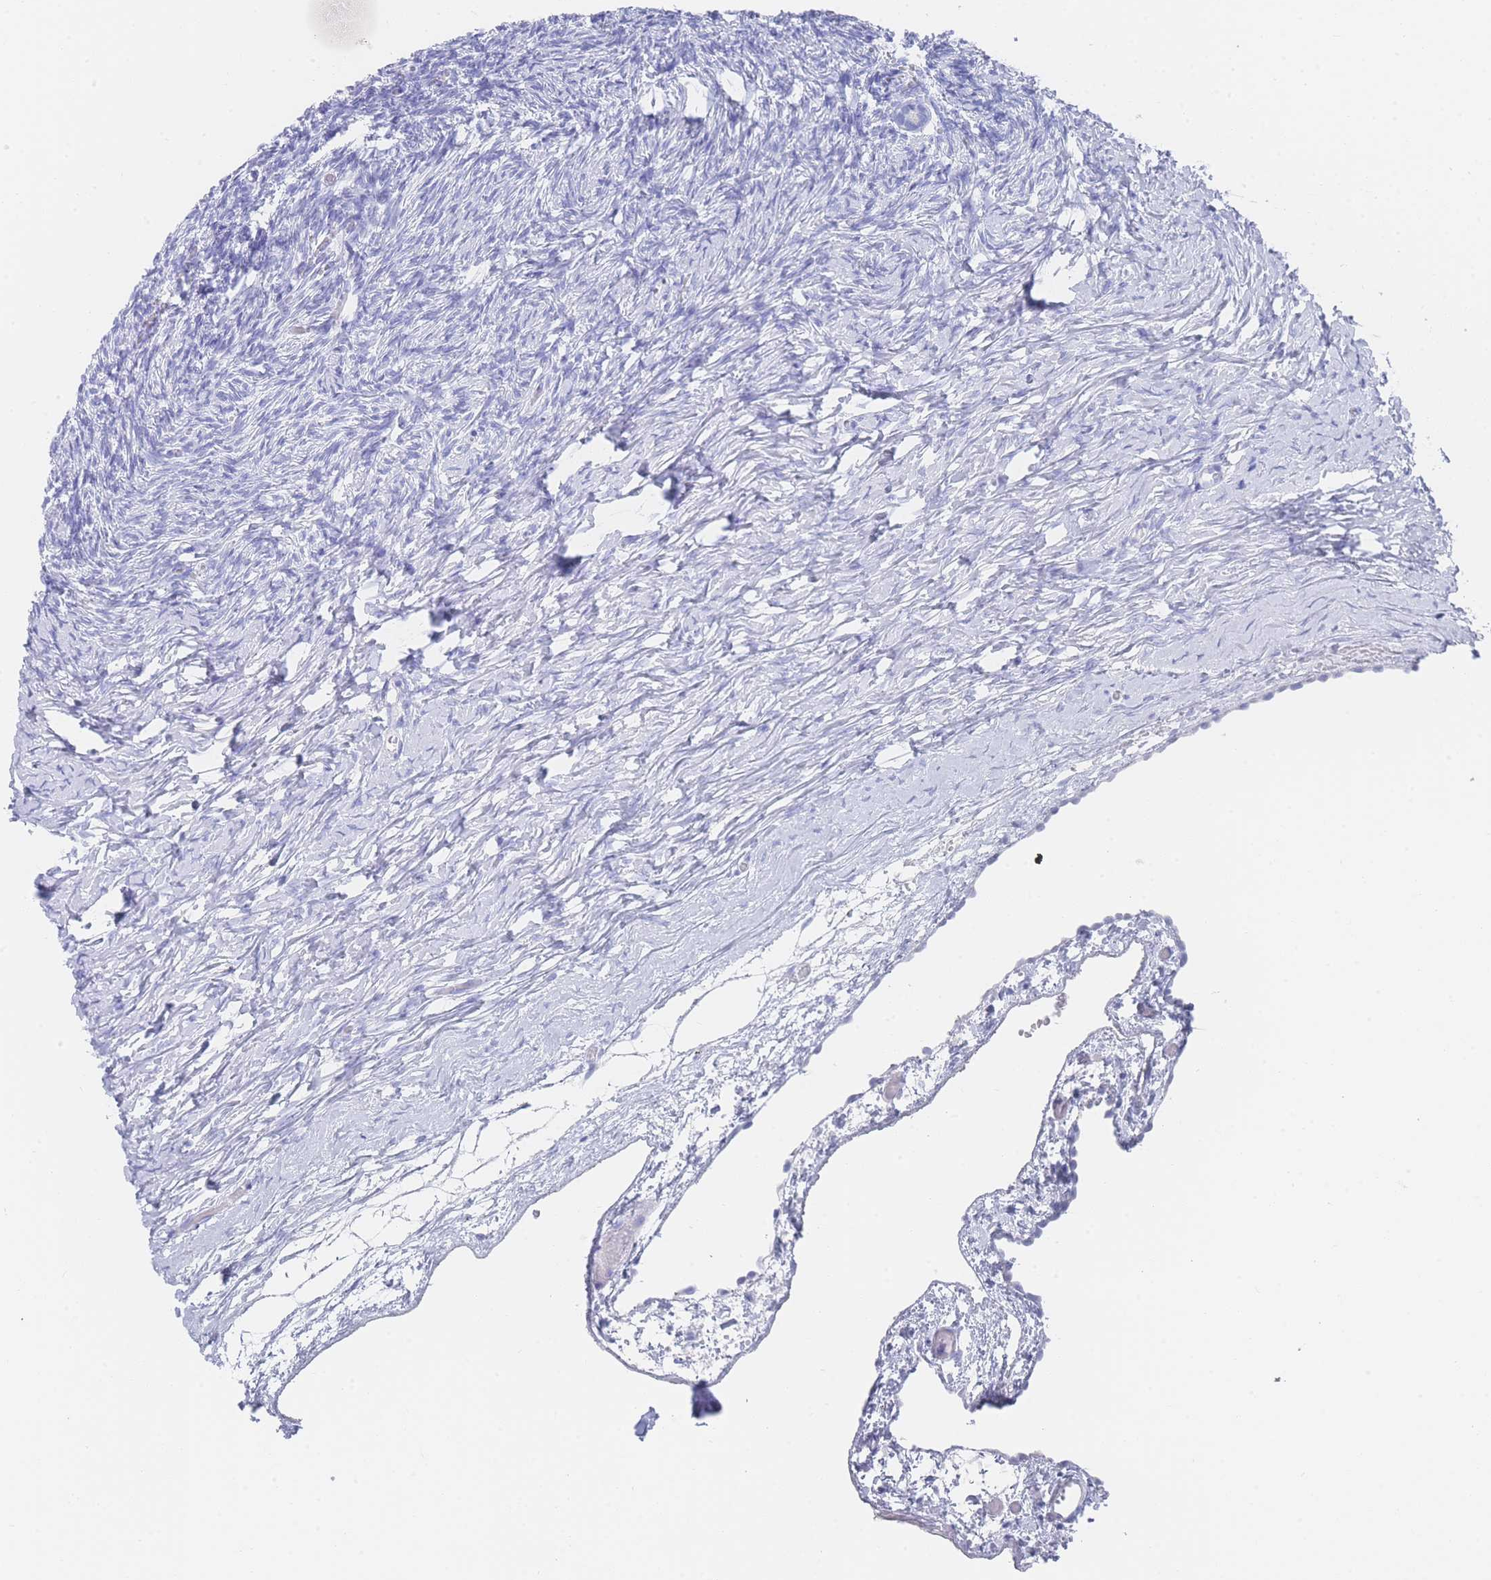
{"staining": {"intensity": "negative", "quantity": "none", "location": "none"}, "tissue": "ovary", "cell_type": "Ovarian stroma cells", "image_type": "normal", "snomed": [{"axis": "morphology", "description": "Normal tissue, NOS"}, {"axis": "topography", "description": "Ovary"}], "caption": "IHC histopathology image of unremarkable ovary: human ovary stained with DAB exhibits no significant protein expression in ovarian stroma cells. The staining is performed using DAB brown chromogen with nuclei counter-stained in using hematoxylin.", "gene": "LRRC37A2", "patient": {"sex": "female", "age": 39}}